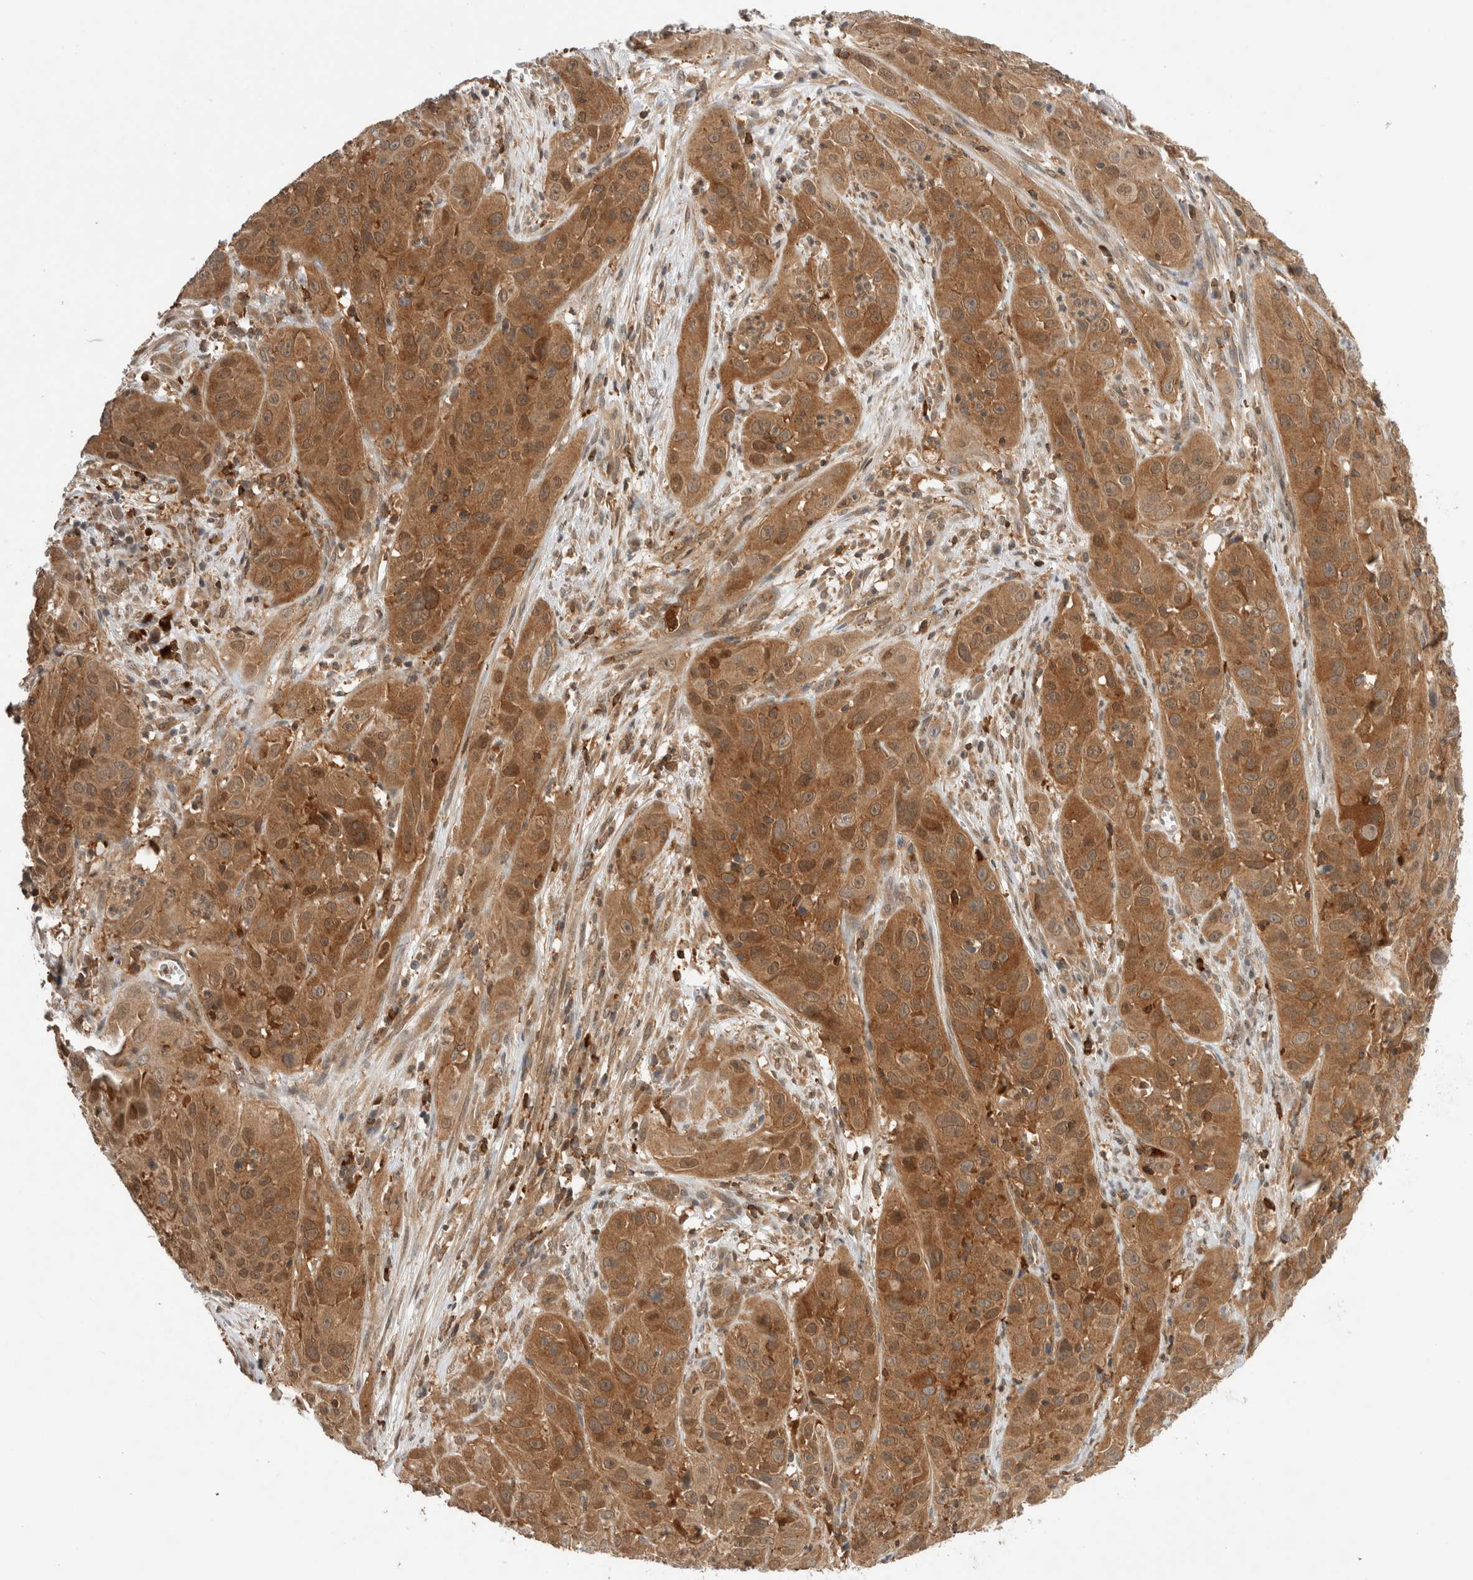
{"staining": {"intensity": "moderate", "quantity": ">75%", "location": "cytoplasmic/membranous"}, "tissue": "cervical cancer", "cell_type": "Tumor cells", "image_type": "cancer", "snomed": [{"axis": "morphology", "description": "Squamous cell carcinoma, NOS"}, {"axis": "topography", "description": "Cervix"}], "caption": "This is a histology image of immunohistochemistry staining of squamous cell carcinoma (cervical), which shows moderate staining in the cytoplasmic/membranous of tumor cells.", "gene": "NFKB1", "patient": {"sex": "female", "age": 32}}